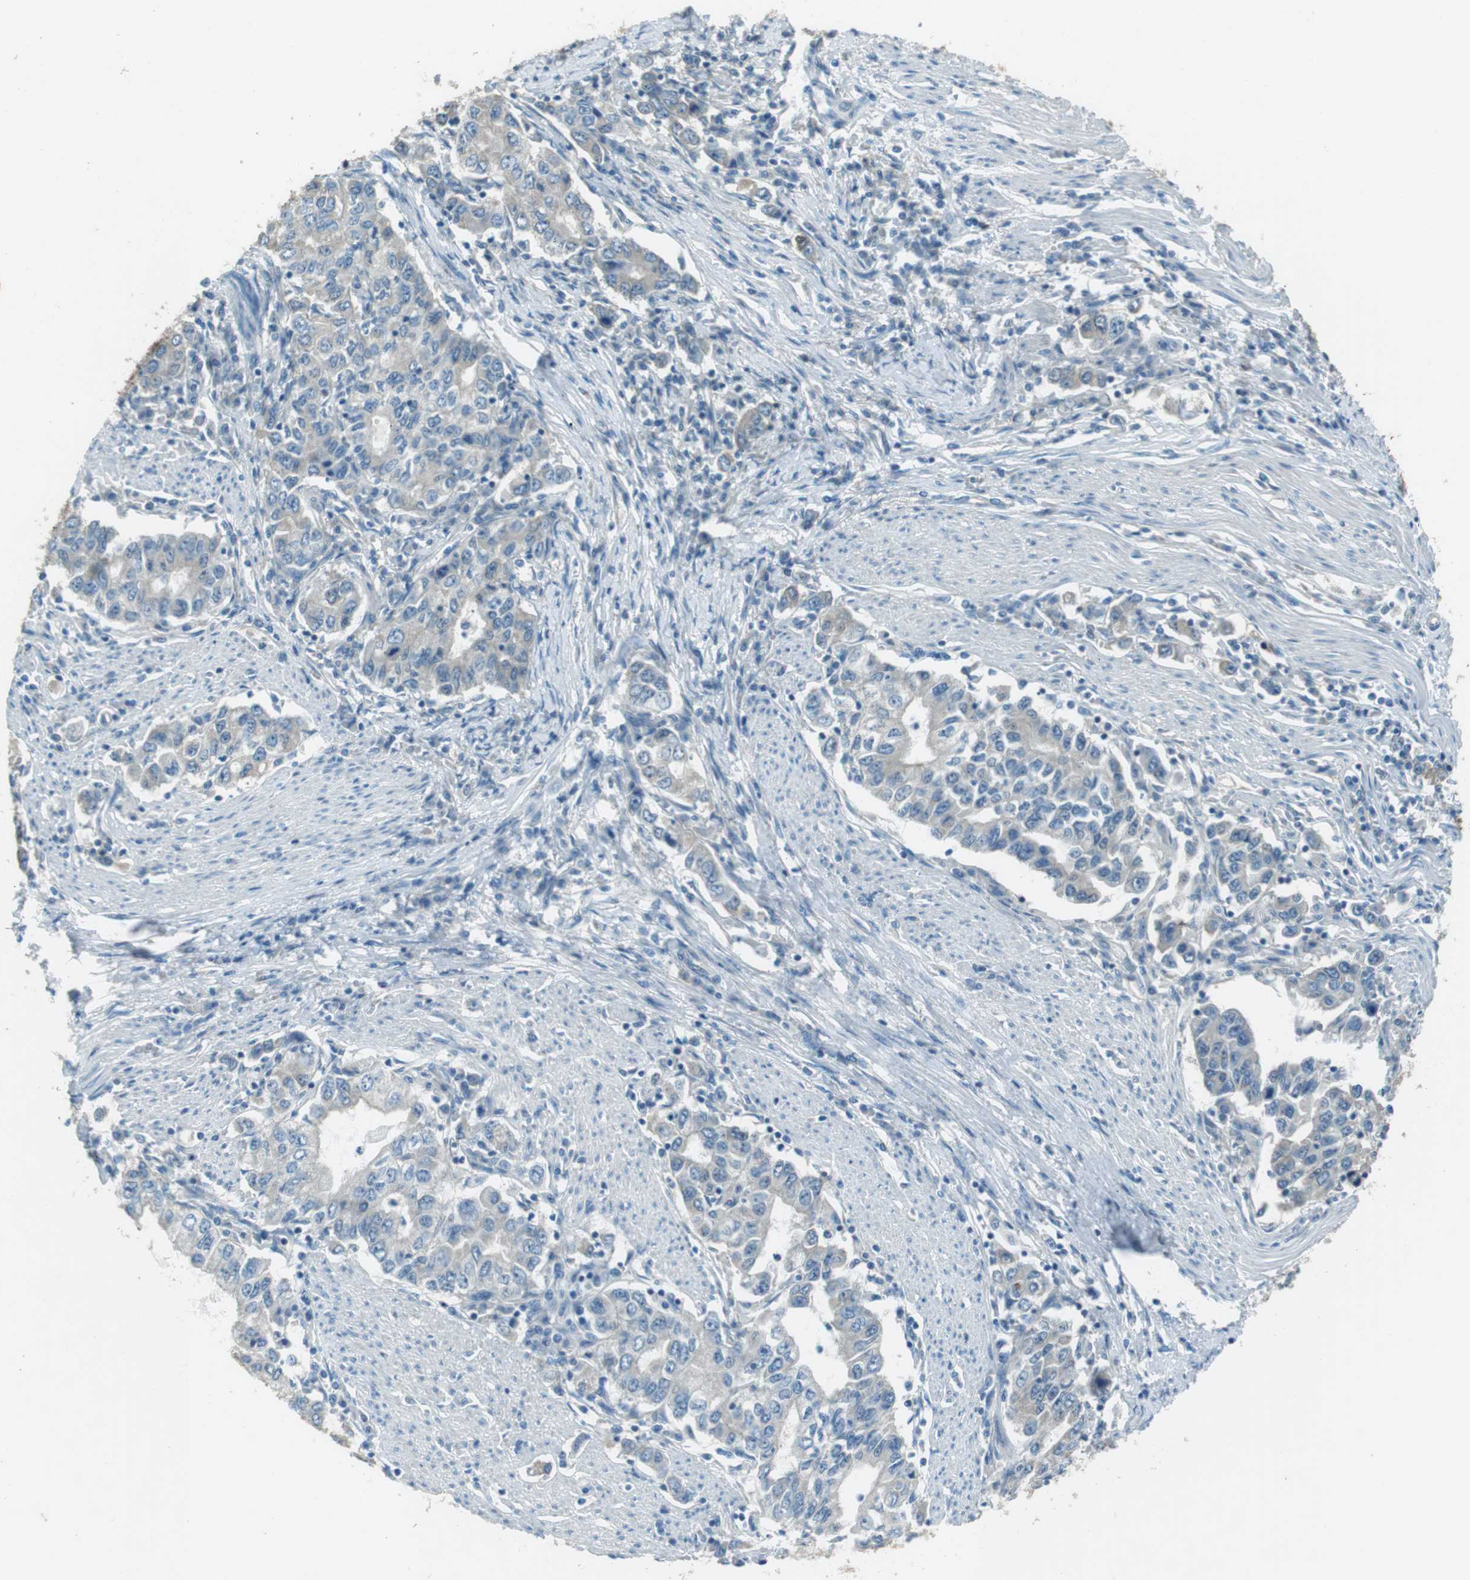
{"staining": {"intensity": "negative", "quantity": "none", "location": "none"}, "tissue": "stomach cancer", "cell_type": "Tumor cells", "image_type": "cancer", "snomed": [{"axis": "morphology", "description": "Adenocarcinoma, NOS"}, {"axis": "topography", "description": "Stomach, lower"}], "caption": "A high-resolution image shows immunohistochemistry (IHC) staining of stomach adenocarcinoma, which displays no significant positivity in tumor cells.", "gene": "MFAP3", "patient": {"sex": "female", "age": 72}}